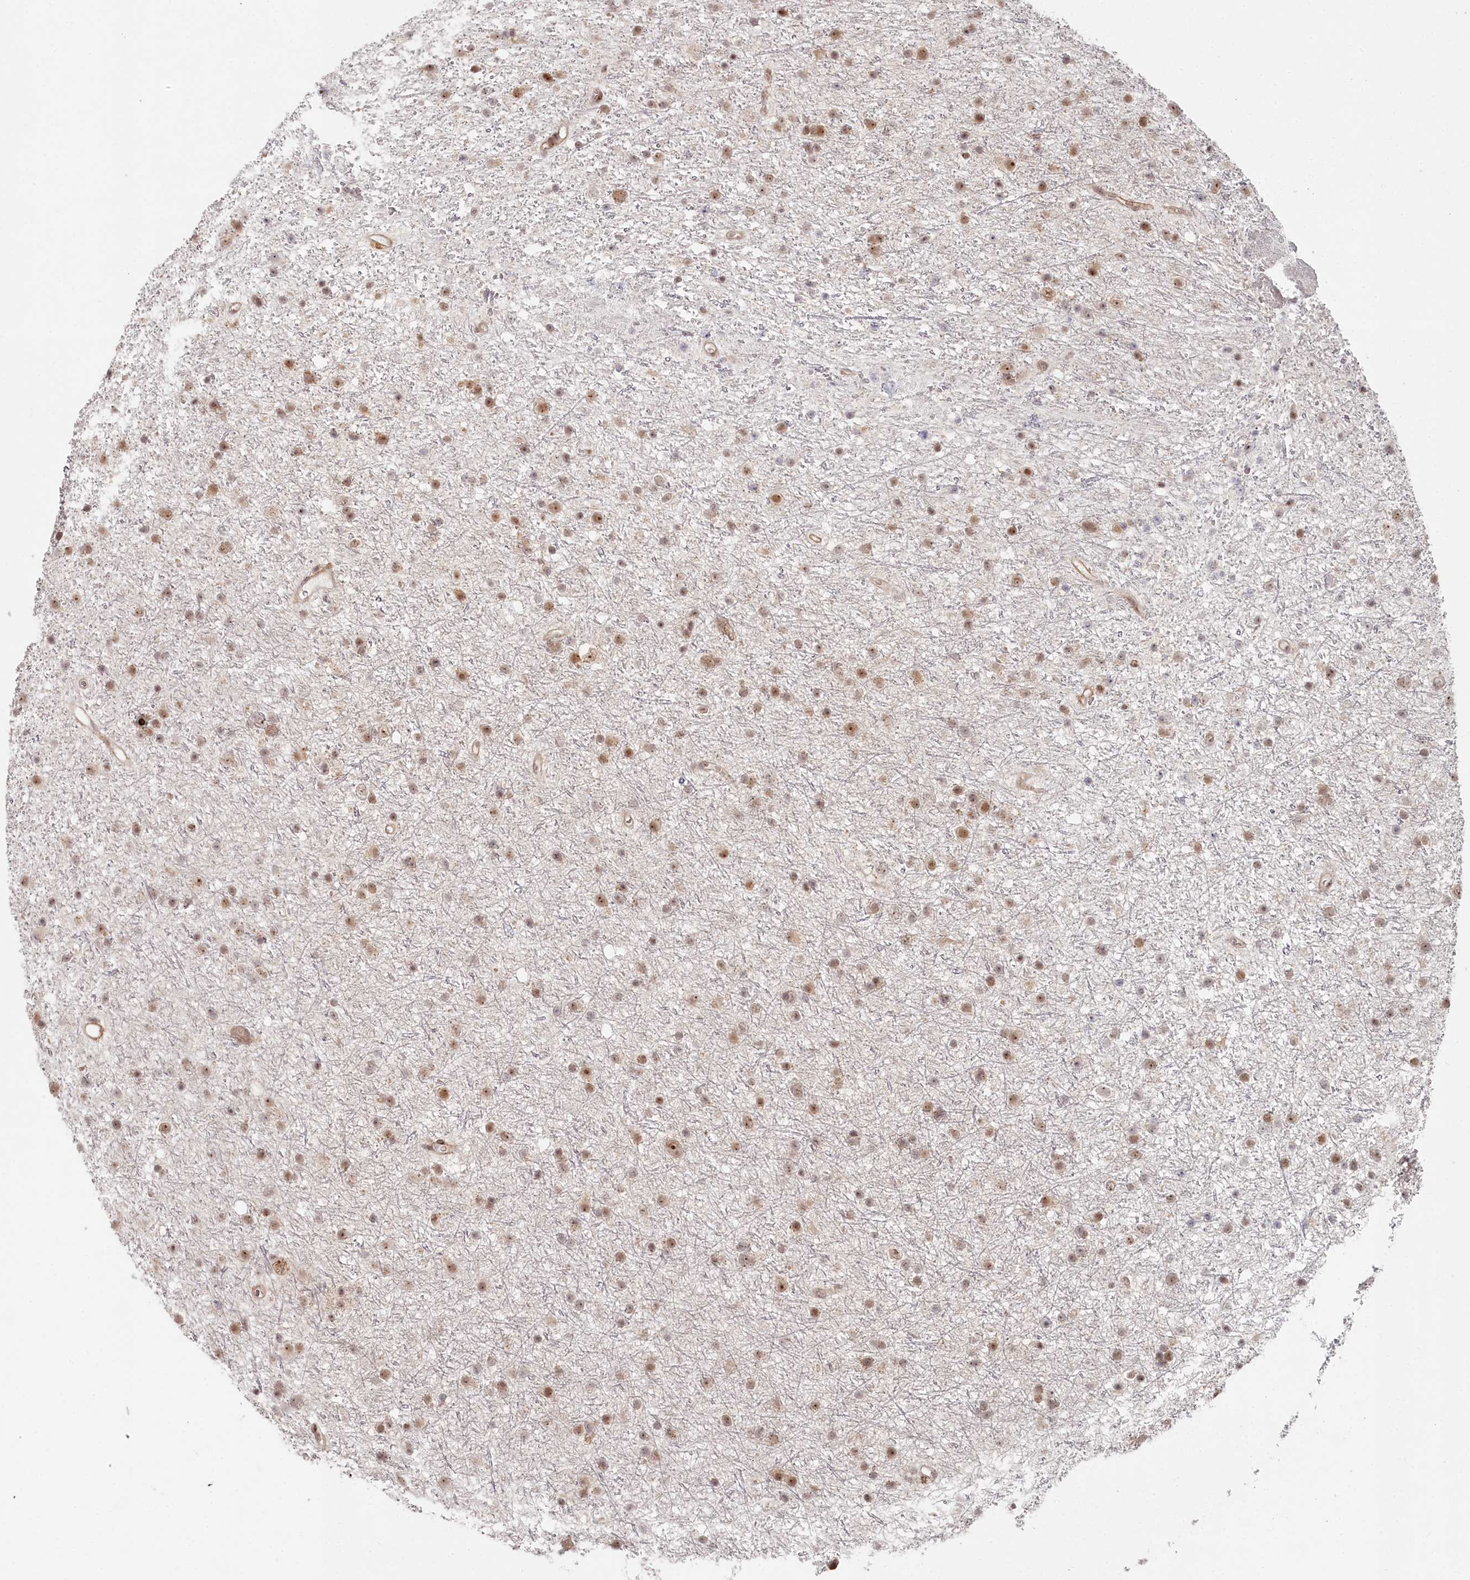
{"staining": {"intensity": "moderate", "quantity": ">75%", "location": "nuclear"}, "tissue": "glioma", "cell_type": "Tumor cells", "image_type": "cancer", "snomed": [{"axis": "morphology", "description": "Glioma, malignant, Low grade"}, {"axis": "topography", "description": "Cerebral cortex"}], "caption": "Glioma was stained to show a protein in brown. There is medium levels of moderate nuclear staining in approximately >75% of tumor cells. Immunohistochemistry stains the protein in brown and the nuclei are stained blue.", "gene": "EXOSC1", "patient": {"sex": "female", "age": 39}}